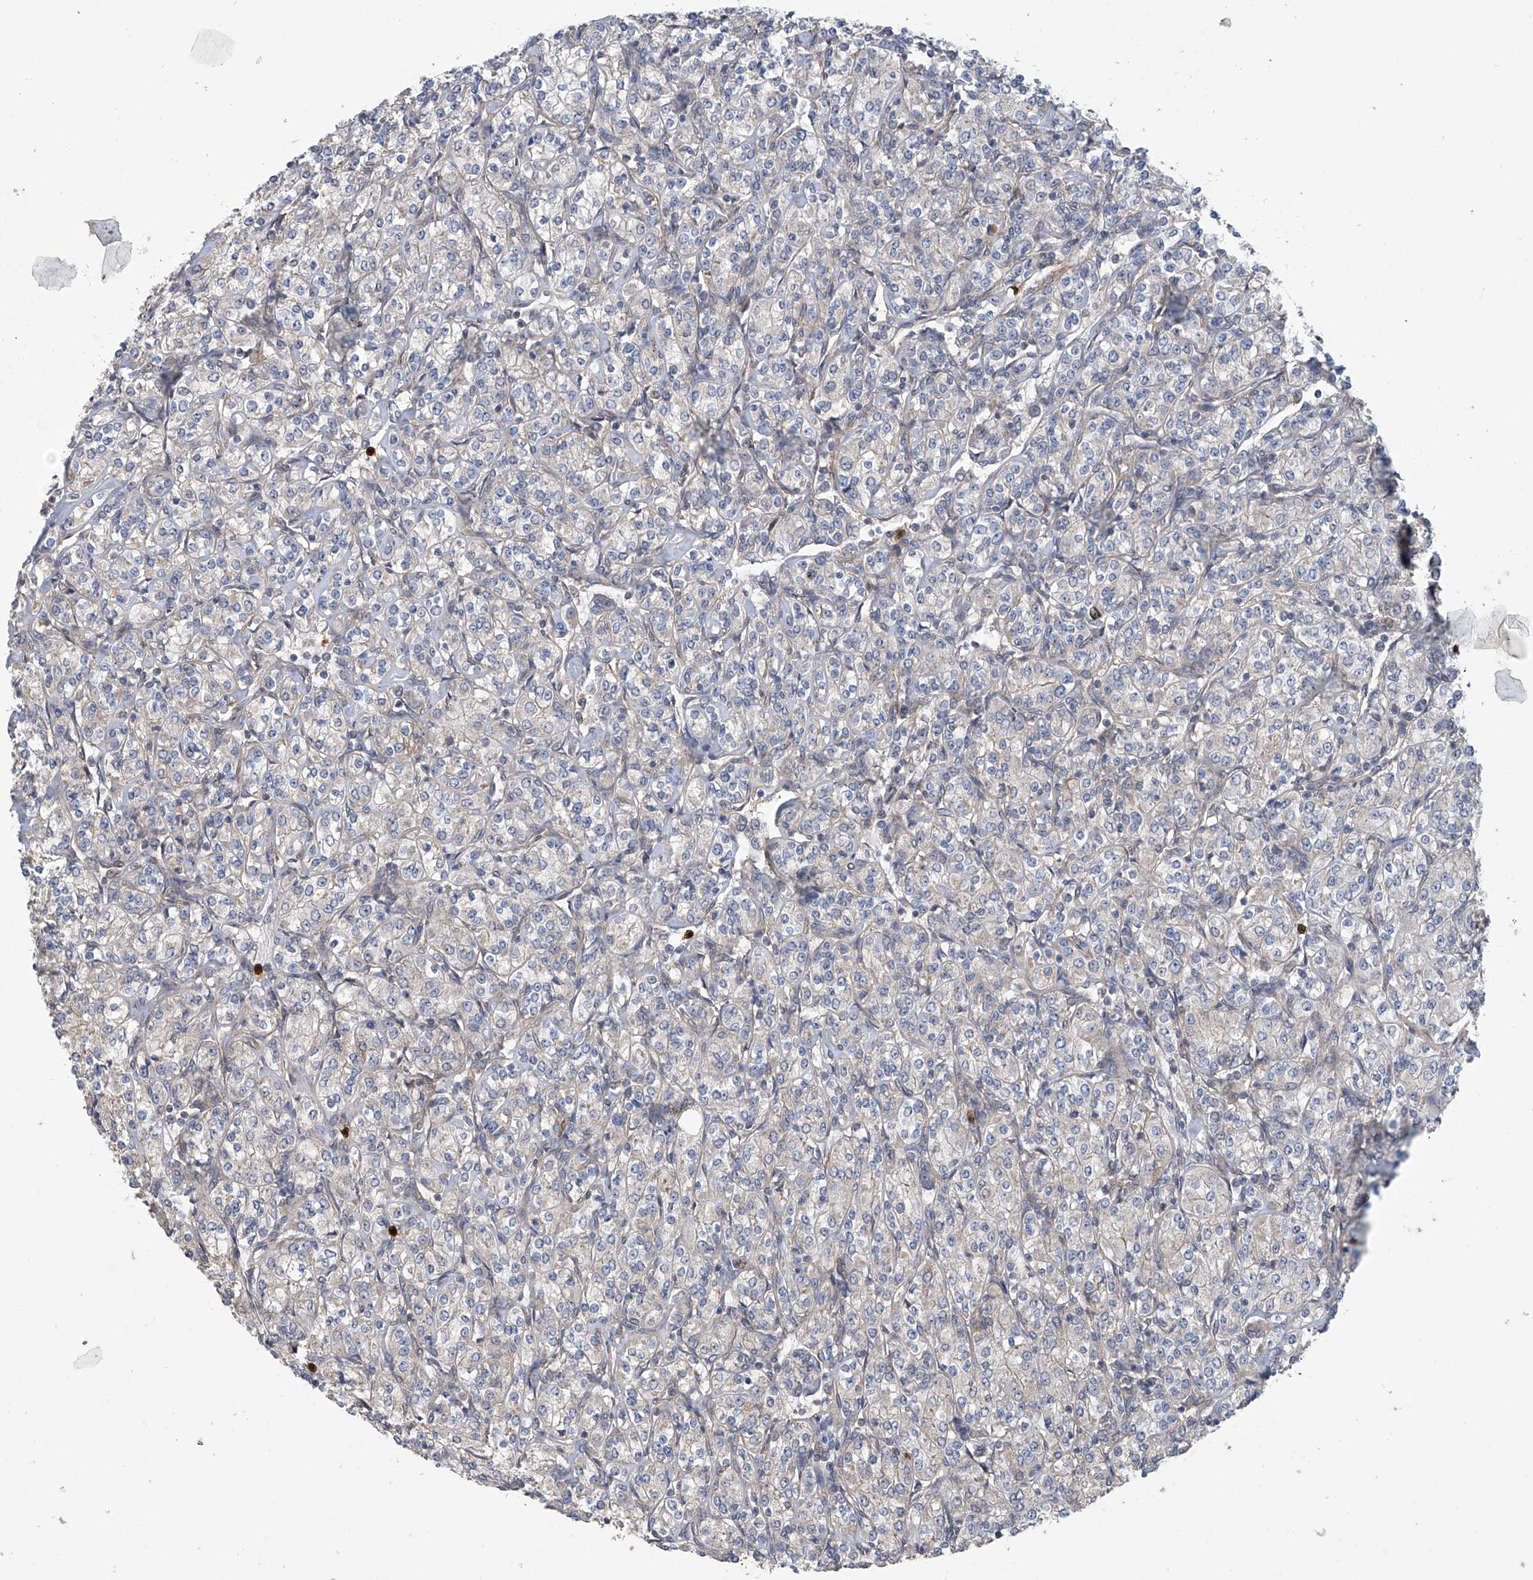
{"staining": {"intensity": "negative", "quantity": "none", "location": "none"}, "tissue": "renal cancer", "cell_type": "Tumor cells", "image_type": "cancer", "snomed": [{"axis": "morphology", "description": "Adenocarcinoma, NOS"}, {"axis": "topography", "description": "Kidney"}], "caption": "Immunohistochemistry histopathology image of neoplastic tissue: adenocarcinoma (renal) stained with DAB (3,3'-diaminobenzidine) demonstrates no significant protein expression in tumor cells.", "gene": "EIF2D", "patient": {"sex": "male", "age": 77}}